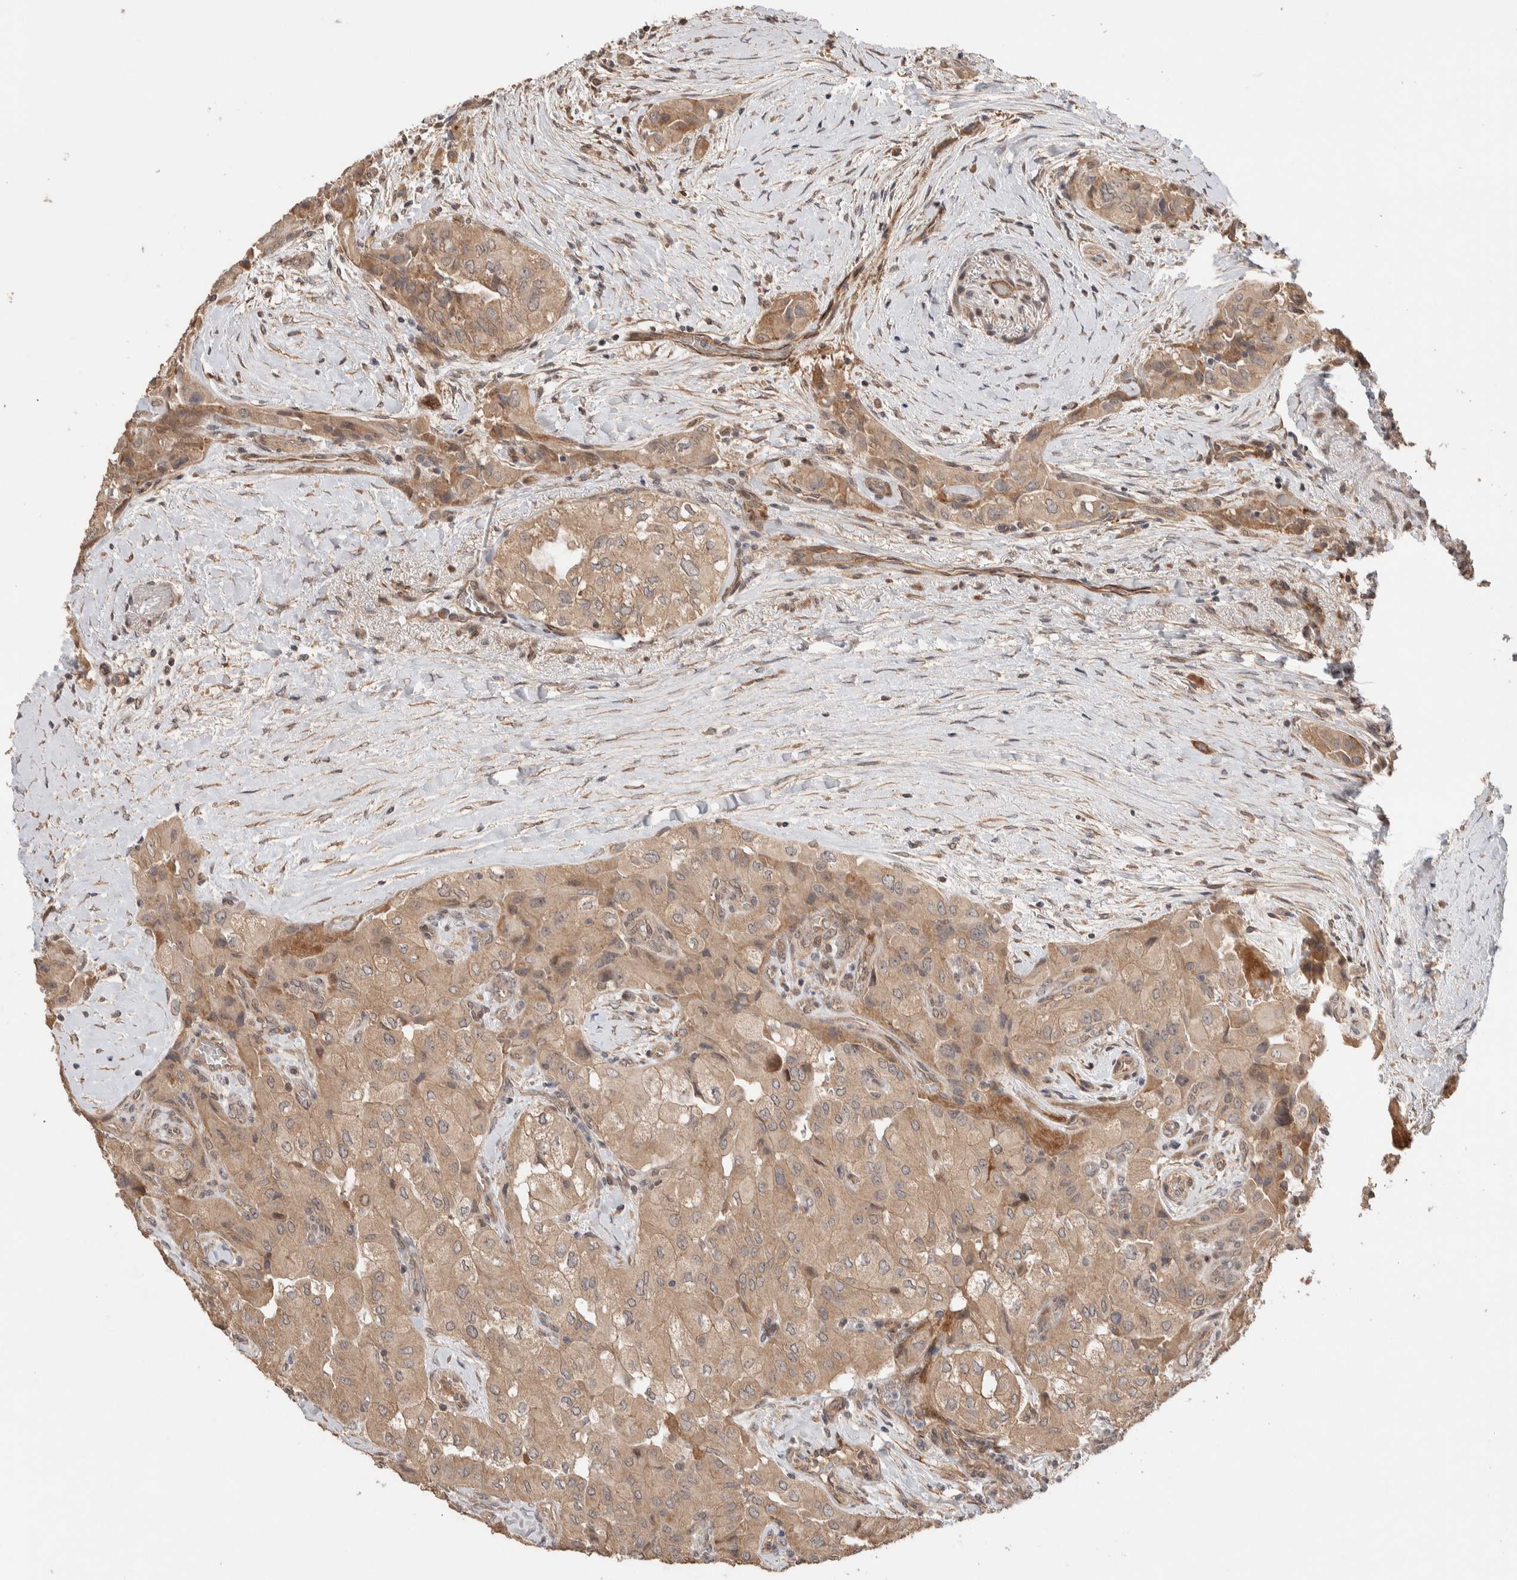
{"staining": {"intensity": "moderate", "quantity": ">75%", "location": "cytoplasmic/membranous"}, "tissue": "thyroid cancer", "cell_type": "Tumor cells", "image_type": "cancer", "snomed": [{"axis": "morphology", "description": "Papillary adenocarcinoma, NOS"}, {"axis": "topography", "description": "Thyroid gland"}], "caption": "Thyroid cancer (papillary adenocarcinoma) tissue reveals moderate cytoplasmic/membranous staining in approximately >75% of tumor cells, visualized by immunohistochemistry.", "gene": "PRDM15", "patient": {"sex": "female", "age": 59}}